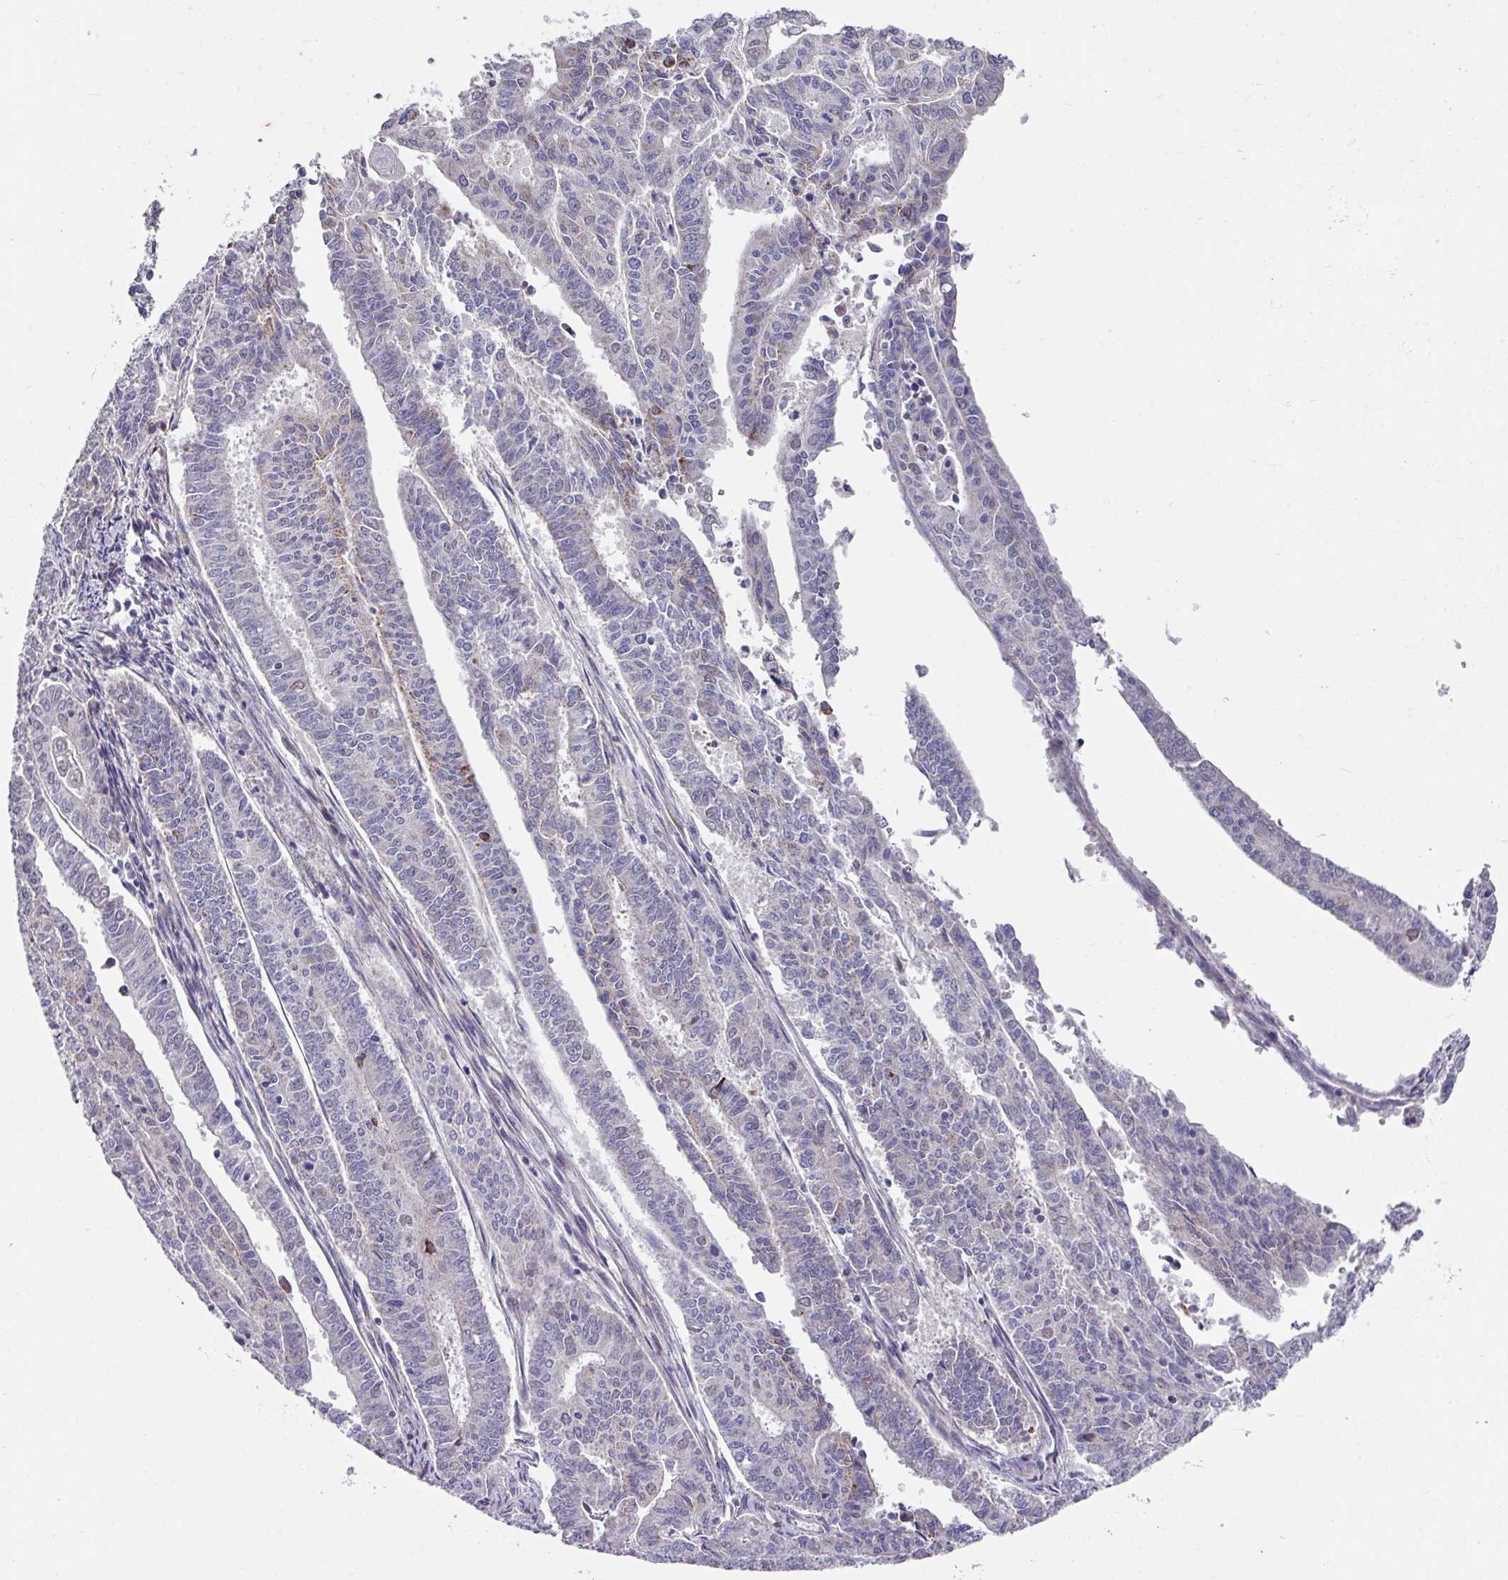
{"staining": {"intensity": "negative", "quantity": "none", "location": "none"}, "tissue": "endometrial cancer", "cell_type": "Tumor cells", "image_type": "cancer", "snomed": [{"axis": "morphology", "description": "Adenocarcinoma, NOS"}, {"axis": "topography", "description": "Endometrium"}], "caption": "High magnification brightfield microscopy of adenocarcinoma (endometrial) stained with DAB (3,3'-diaminobenzidine) (brown) and counterstained with hematoxylin (blue): tumor cells show no significant staining.", "gene": "CBX7", "patient": {"sex": "female", "age": 59}}